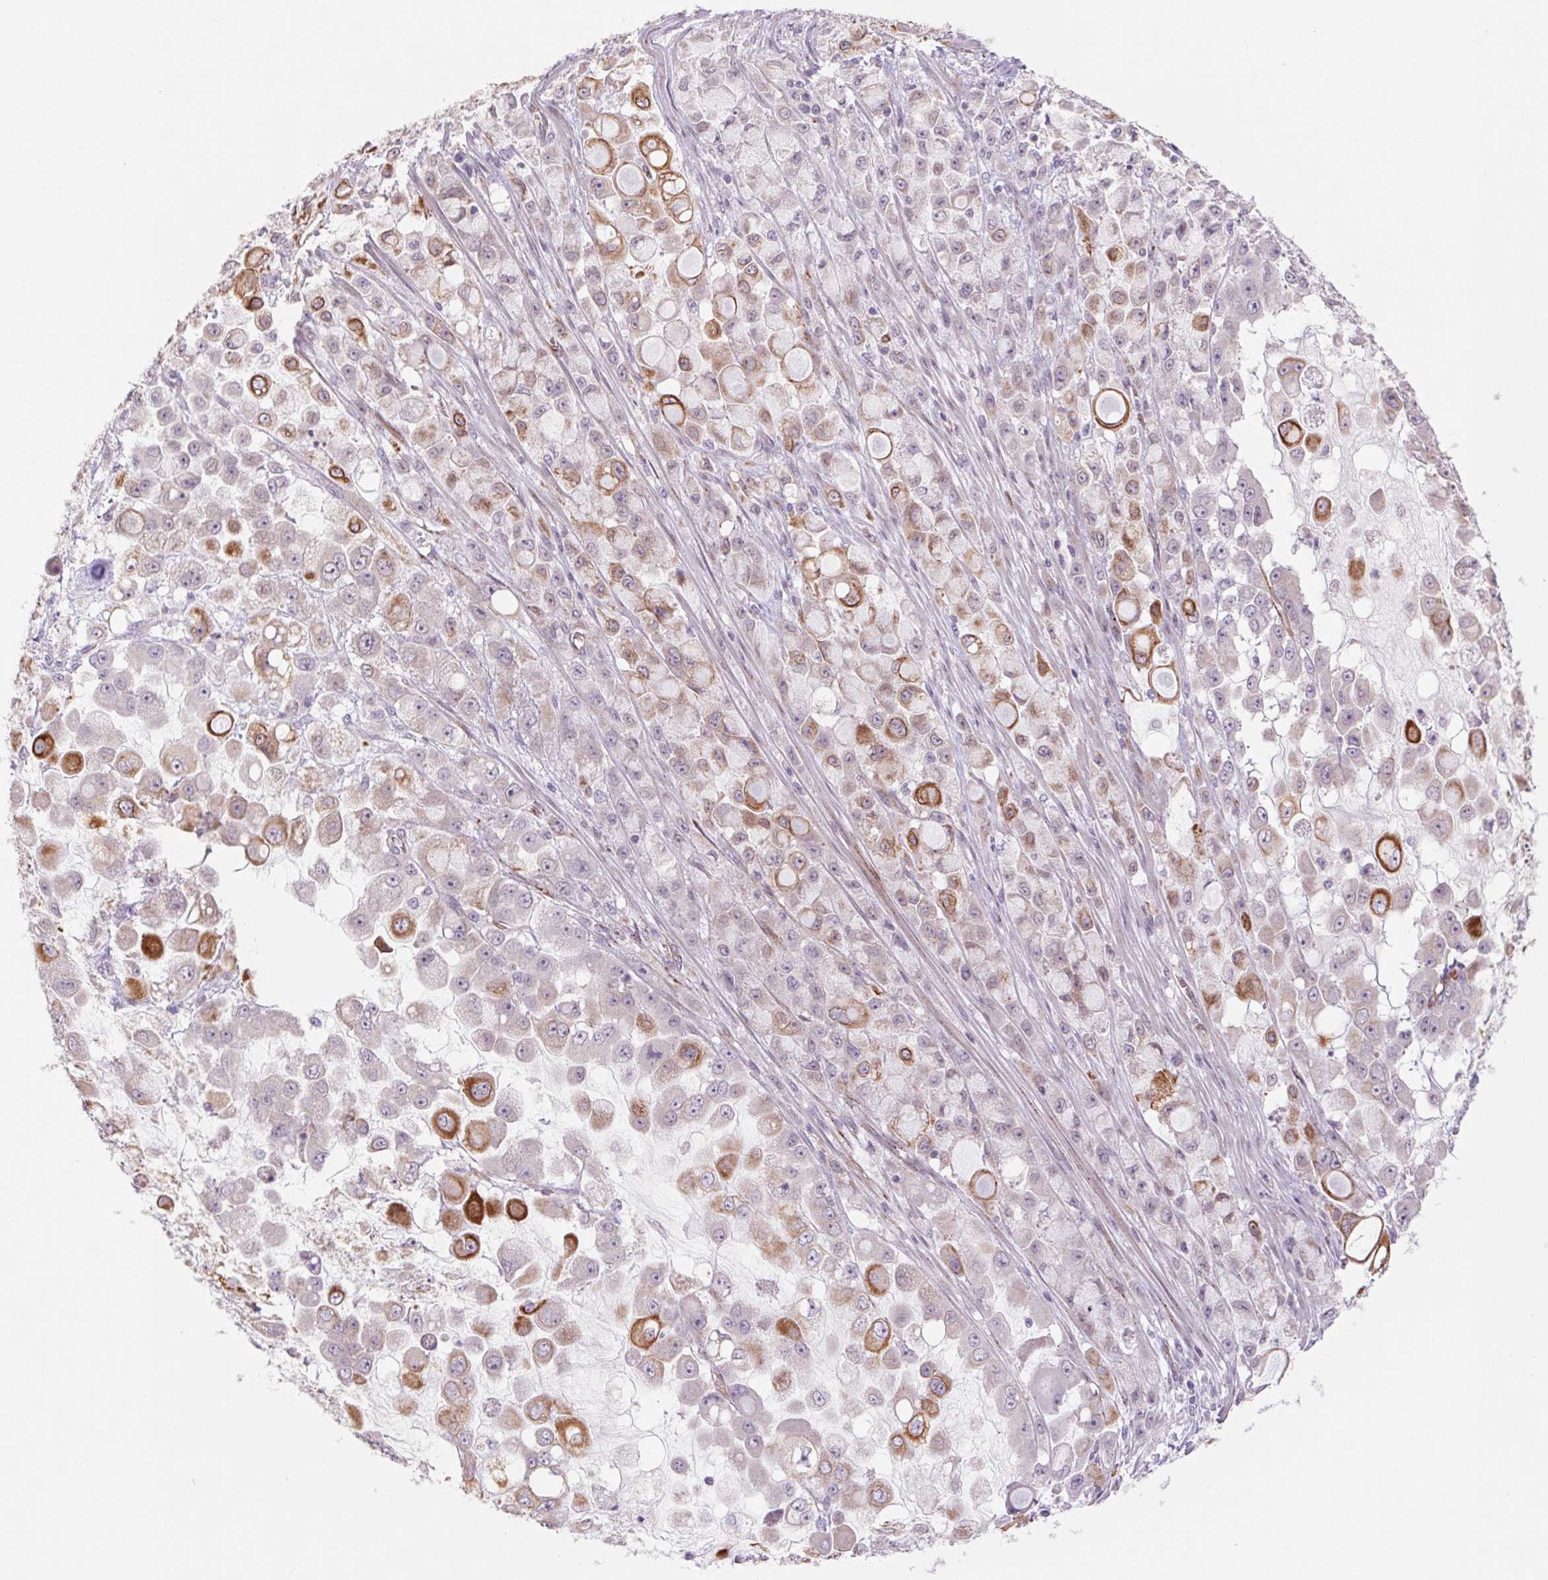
{"staining": {"intensity": "strong", "quantity": "<25%", "location": "cytoplasmic/membranous"}, "tissue": "stomach cancer", "cell_type": "Tumor cells", "image_type": "cancer", "snomed": [{"axis": "morphology", "description": "Adenocarcinoma, NOS"}, {"axis": "topography", "description": "Stomach"}], "caption": "Stomach cancer (adenocarcinoma) stained with a brown dye exhibits strong cytoplasmic/membranous positive staining in approximately <25% of tumor cells.", "gene": "MS4A13", "patient": {"sex": "female", "age": 76}}